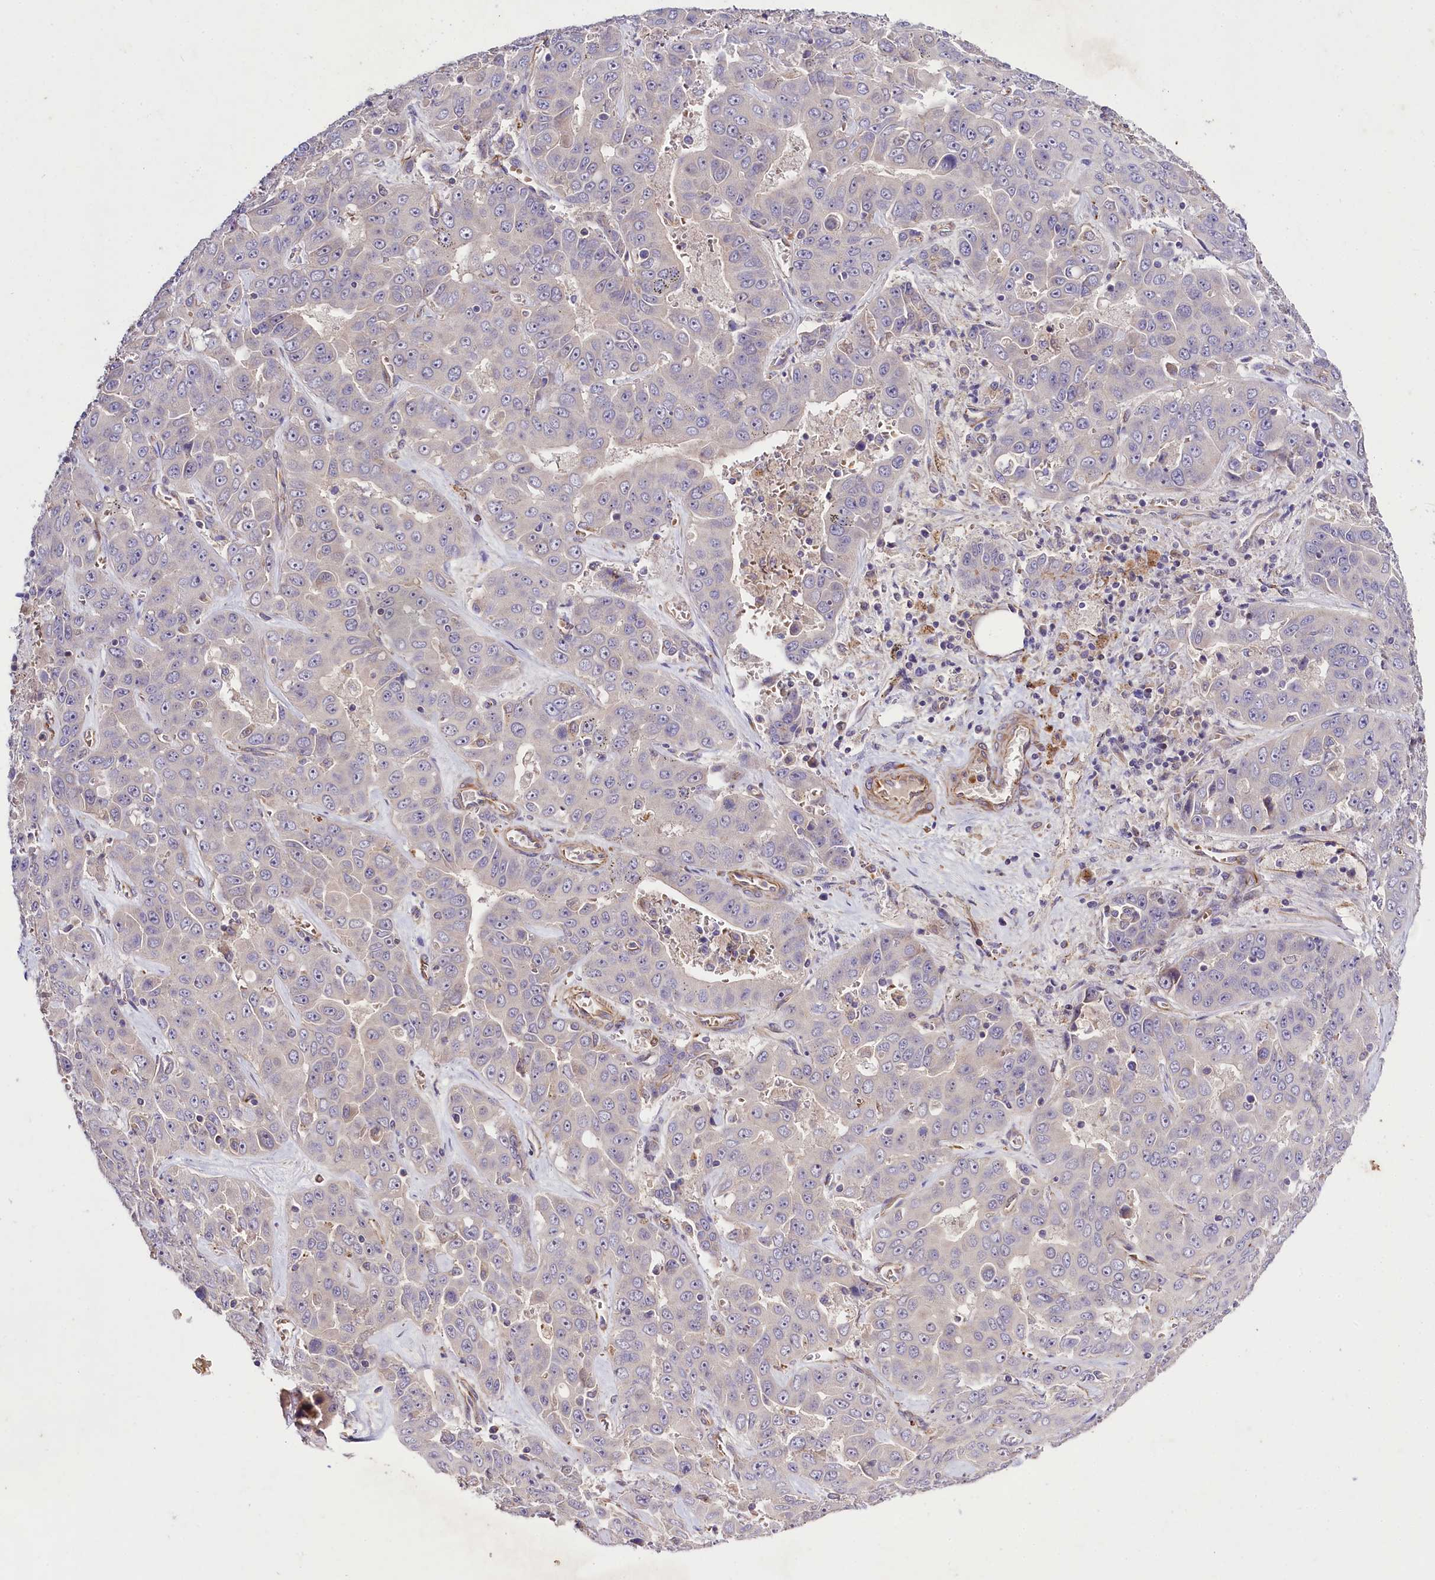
{"staining": {"intensity": "negative", "quantity": "none", "location": "none"}, "tissue": "liver cancer", "cell_type": "Tumor cells", "image_type": "cancer", "snomed": [{"axis": "morphology", "description": "Cholangiocarcinoma"}, {"axis": "topography", "description": "Liver"}], "caption": "IHC photomicrograph of cholangiocarcinoma (liver) stained for a protein (brown), which shows no expression in tumor cells. Brightfield microscopy of immunohistochemistry (IHC) stained with DAB (3,3'-diaminobenzidine) (brown) and hematoxylin (blue), captured at high magnification.", "gene": "SLC7A1", "patient": {"sex": "female", "age": 52}}